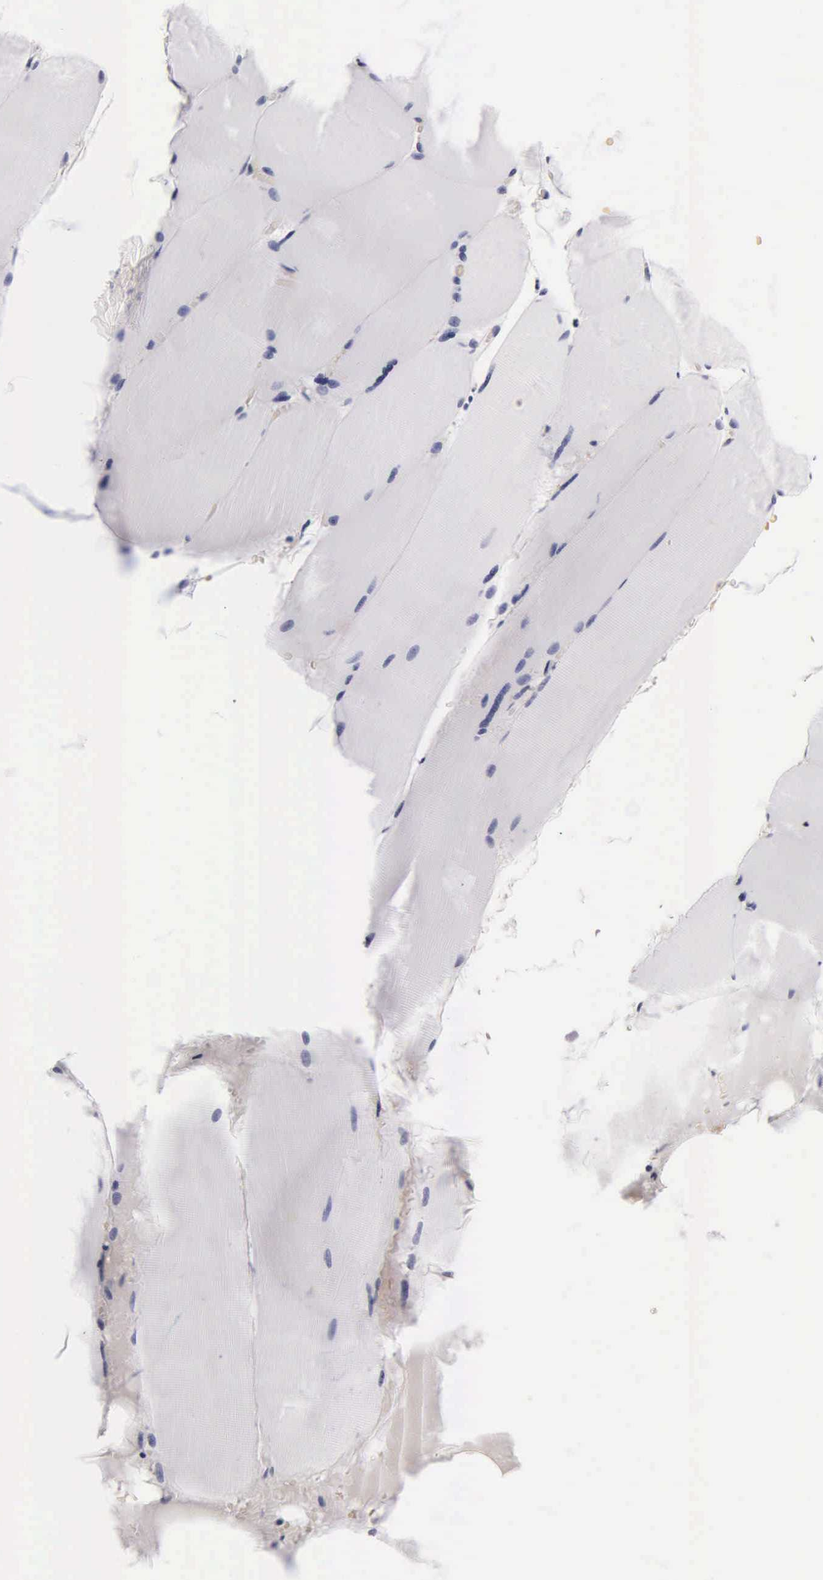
{"staining": {"intensity": "negative", "quantity": "none", "location": "none"}, "tissue": "skeletal muscle", "cell_type": "Myocytes", "image_type": "normal", "snomed": [{"axis": "morphology", "description": "Normal tissue, NOS"}, {"axis": "topography", "description": "Skeletal muscle"}], "caption": "An image of skeletal muscle stained for a protein shows no brown staining in myocytes.", "gene": "CGB3", "patient": {"sex": "male", "age": 71}}